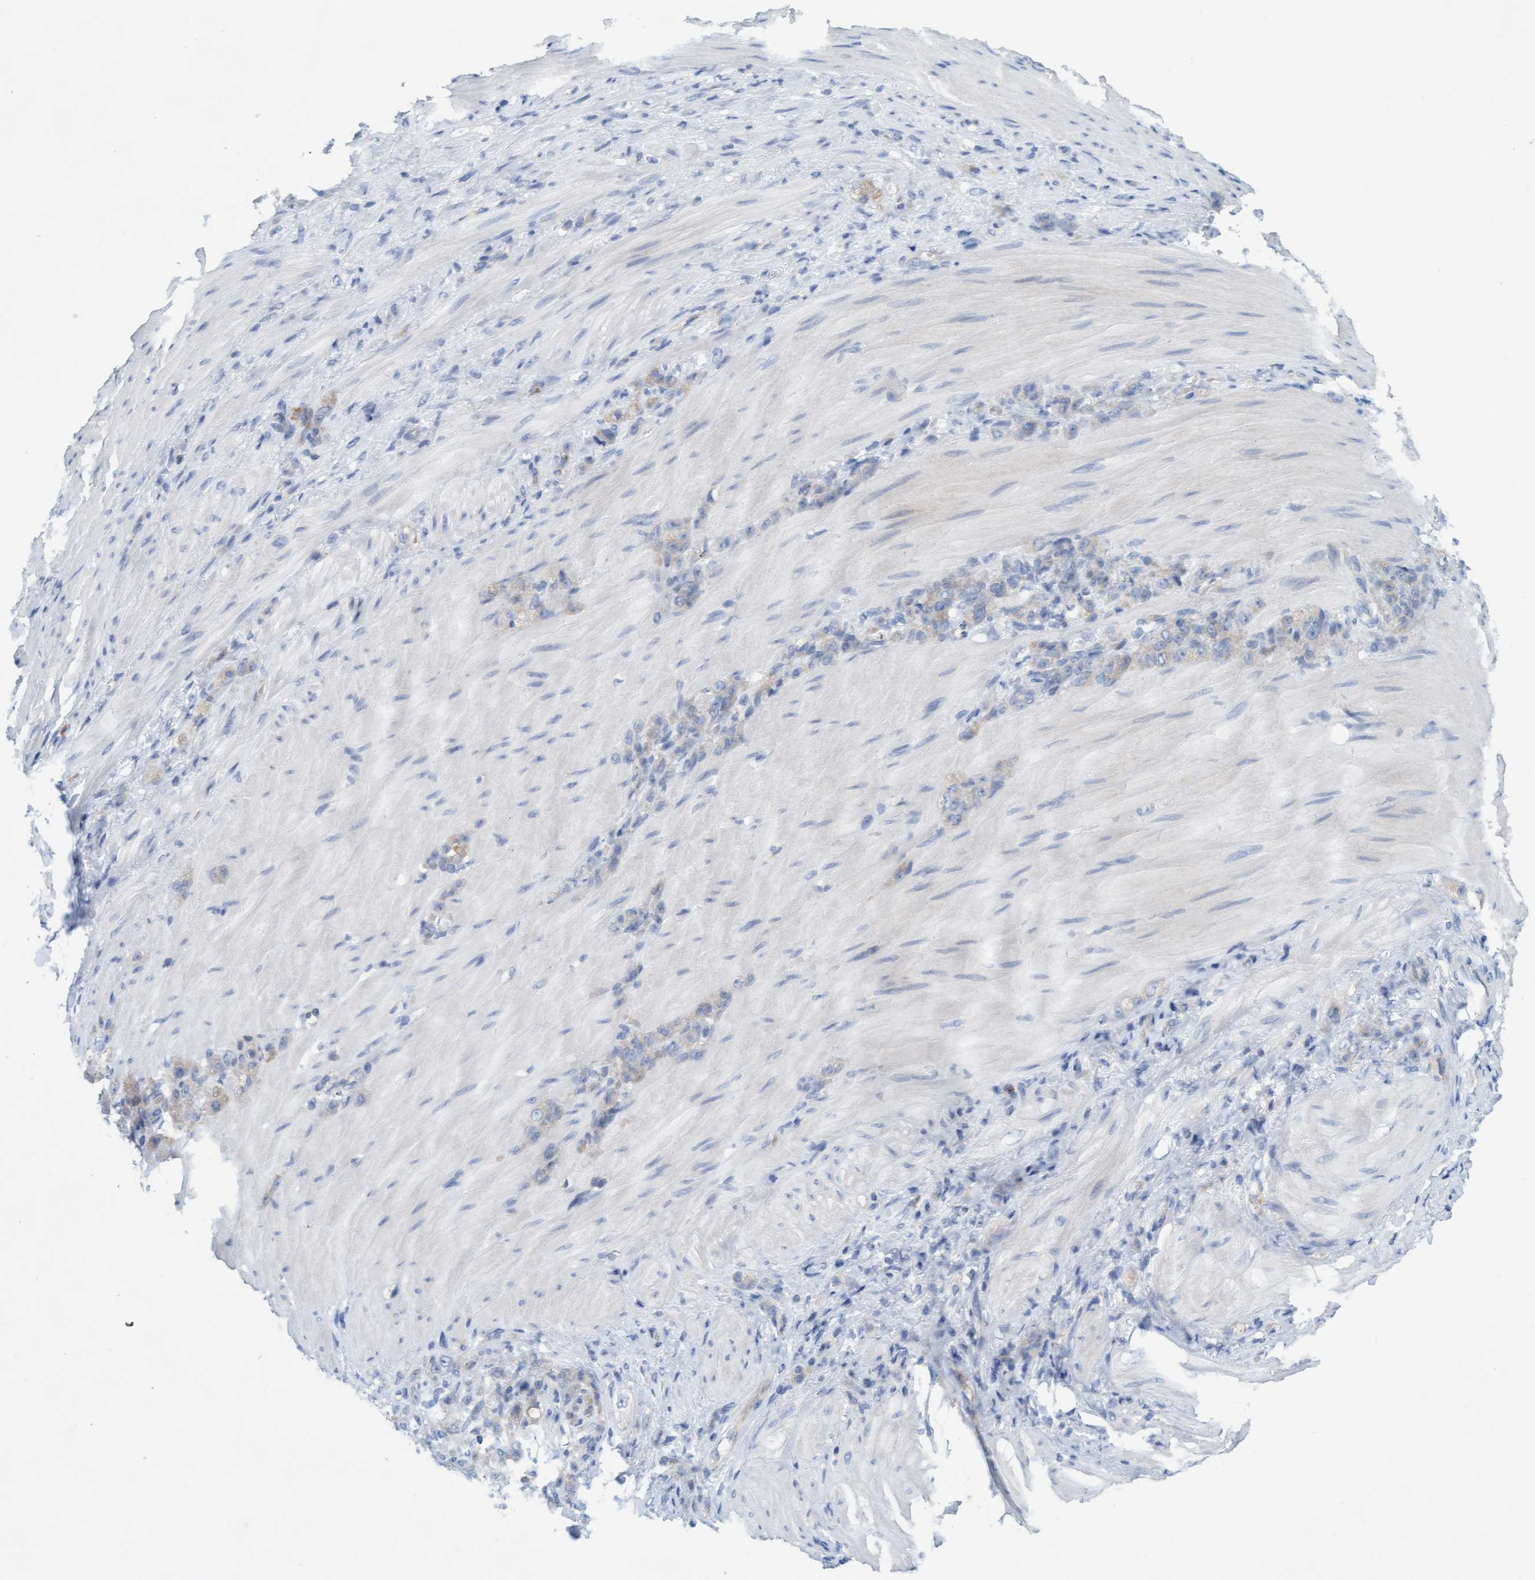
{"staining": {"intensity": "negative", "quantity": "none", "location": "none"}, "tissue": "stomach cancer", "cell_type": "Tumor cells", "image_type": "cancer", "snomed": [{"axis": "morphology", "description": "Normal tissue, NOS"}, {"axis": "morphology", "description": "Adenocarcinoma, NOS"}, {"axis": "topography", "description": "Stomach"}], "caption": "Protein analysis of stomach adenocarcinoma demonstrates no significant staining in tumor cells. The staining was performed using DAB to visualize the protein expression in brown, while the nuclei were stained in blue with hematoxylin (Magnification: 20x).", "gene": "SIGIRR", "patient": {"sex": "male", "age": 82}}